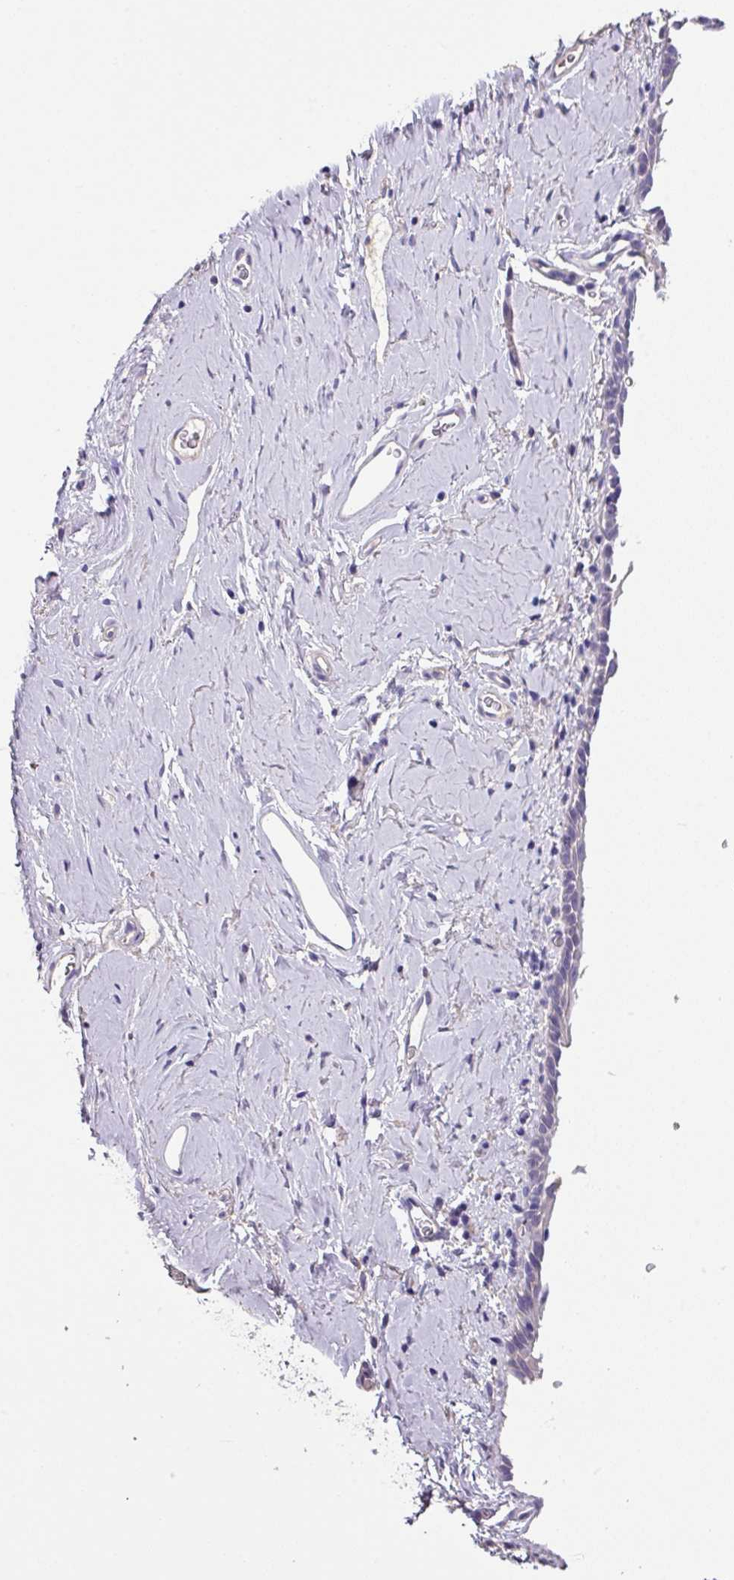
{"staining": {"intensity": "negative", "quantity": "none", "location": "none"}, "tissue": "vagina", "cell_type": "Squamous epithelial cells", "image_type": "normal", "snomed": [{"axis": "morphology", "description": "Normal tissue, NOS"}, {"axis": "morphology", "description": "Adenocarcinoma, NOS"}, {"axis": "topography", "description": "Rectum"}, {"axis": "topography", "description": "Vagina"}, {"axis": "topography", "description": "Peripheral nerve tissue"}], "caption": "The IHC image has no significant staining in squamous epithelial cells of vagina. (Stains: DAB immunohistochemistry with hematoxylin counter stain, Microscopy: brightfield microscopy at high magnification).", "gene": "ZG16", "patient": {"sex": "female", "age": 71}}